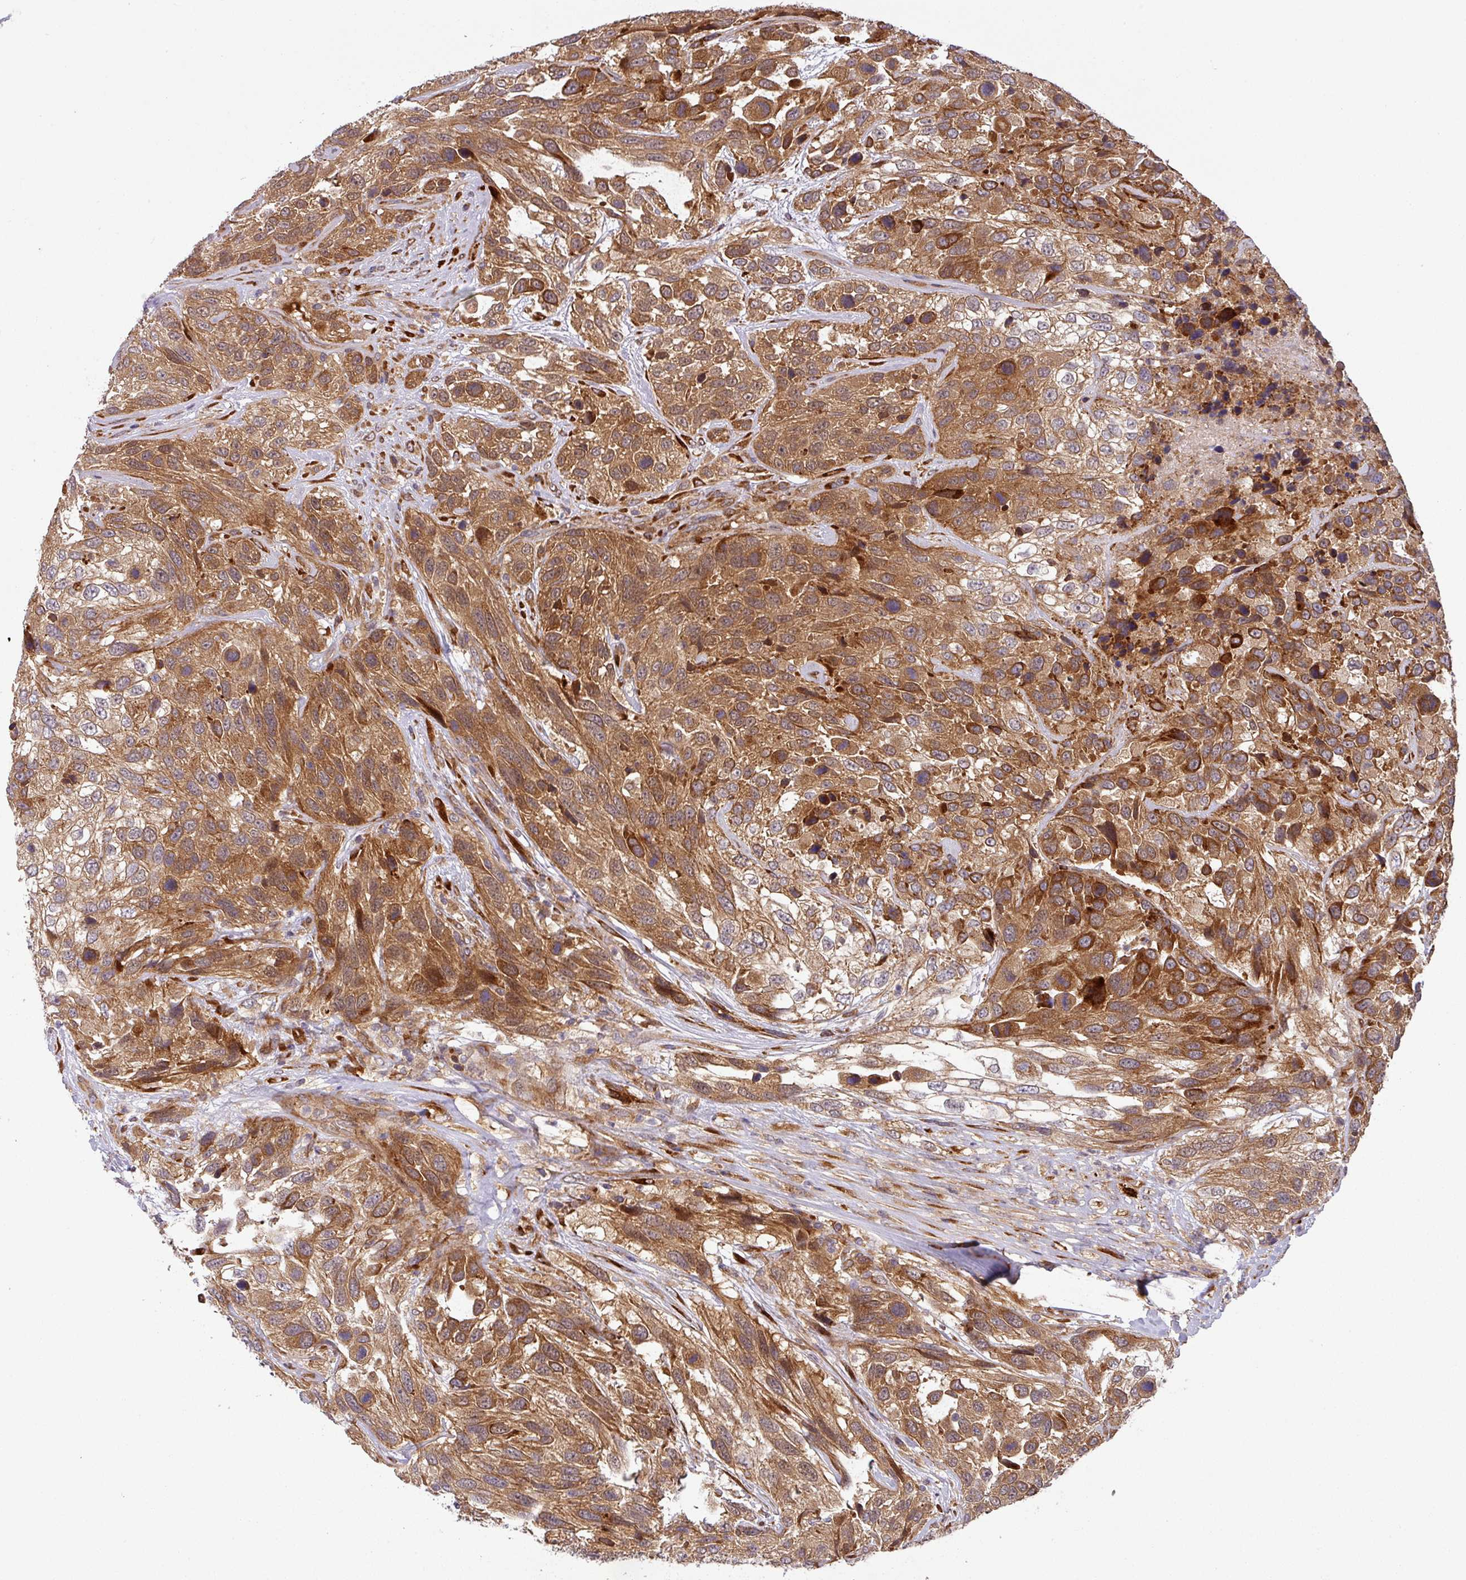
{"staining": {"intensity": "moderate", "quantity": ">75%", "location": "cytoplasmic/membranous"}, "tissue": "urothelial cancer", "cell_type": "Tumor cells", "image_type": "cancer", "snomed": [{"axis": "morphology", "description": "Urothelial carcinoma, High grade"}, {"axis": "topography", "description": "Urinary bladder"}], "caption": "This image shows urothelial carcinoma (high-grade) stained with immunohistochemistry (IHC) to label a protein in brown. The cytoplasmic/membranous of tumor cells show moderate positivity for the protein. Nuclei are counter-stained blue.", "gene": "ART1", "patient": {"sex": "female", "age": 70}}